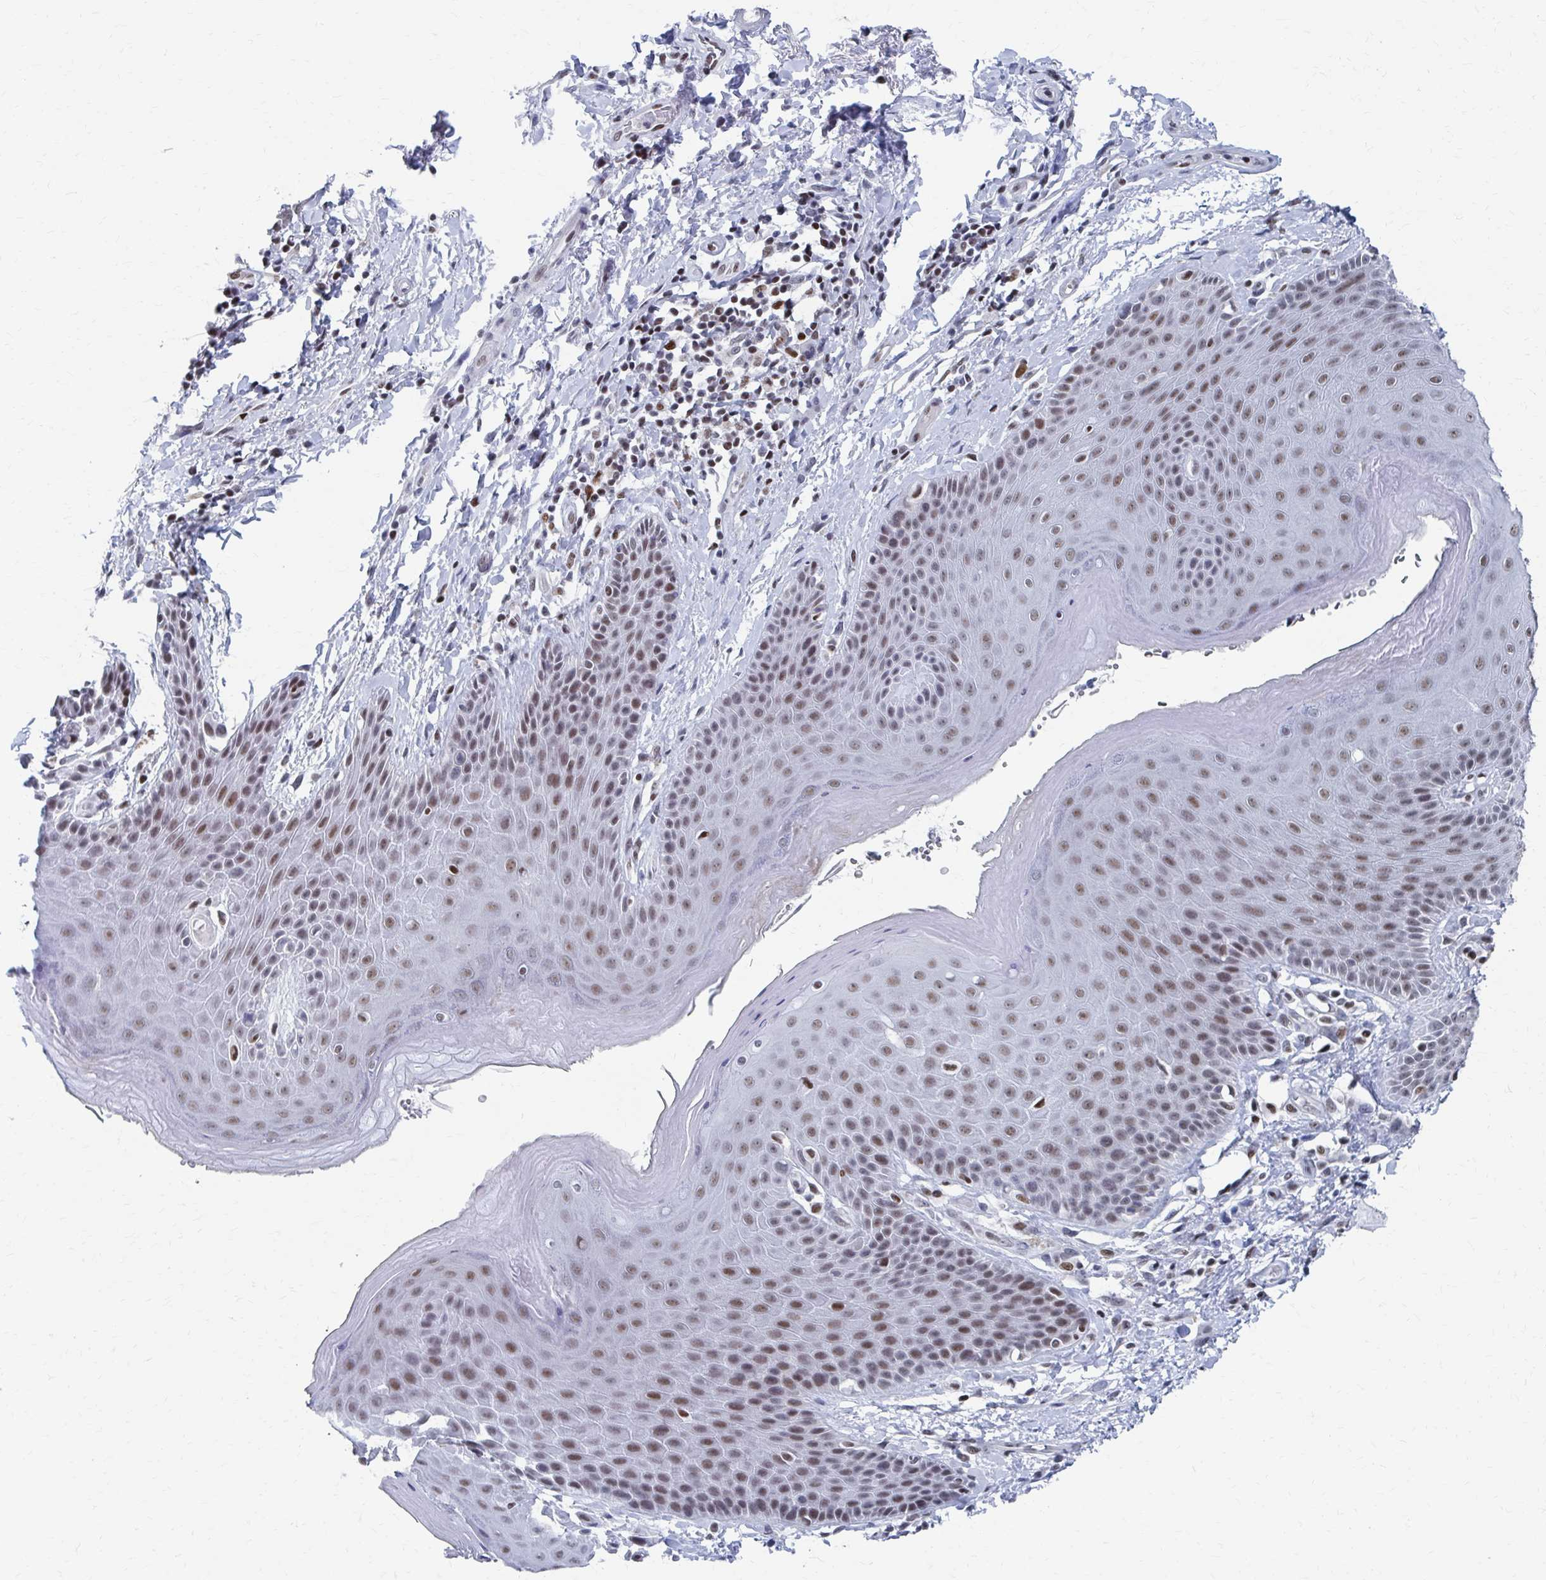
{"staining": {"intensity": "moderate", "quantity": ">75%", "location": "nuclear"}, "tissue": "skin", "cell_type": "Epidermal cells", "image_type": "normal", "snomed": [{"axis": "morphology", "description": "Normal tissue, NOS"}, {"axis": "topography", "description": "Anal"}, {"axis": "topography", "description": "Peripheral nerve tissue"}], "caption": "The immunohistochemical stain highlights moderate nuclear staining in epidermal cells of benign skin.", "gene": "CDIN1", "patient": {"sex": "male", "age": 51}}